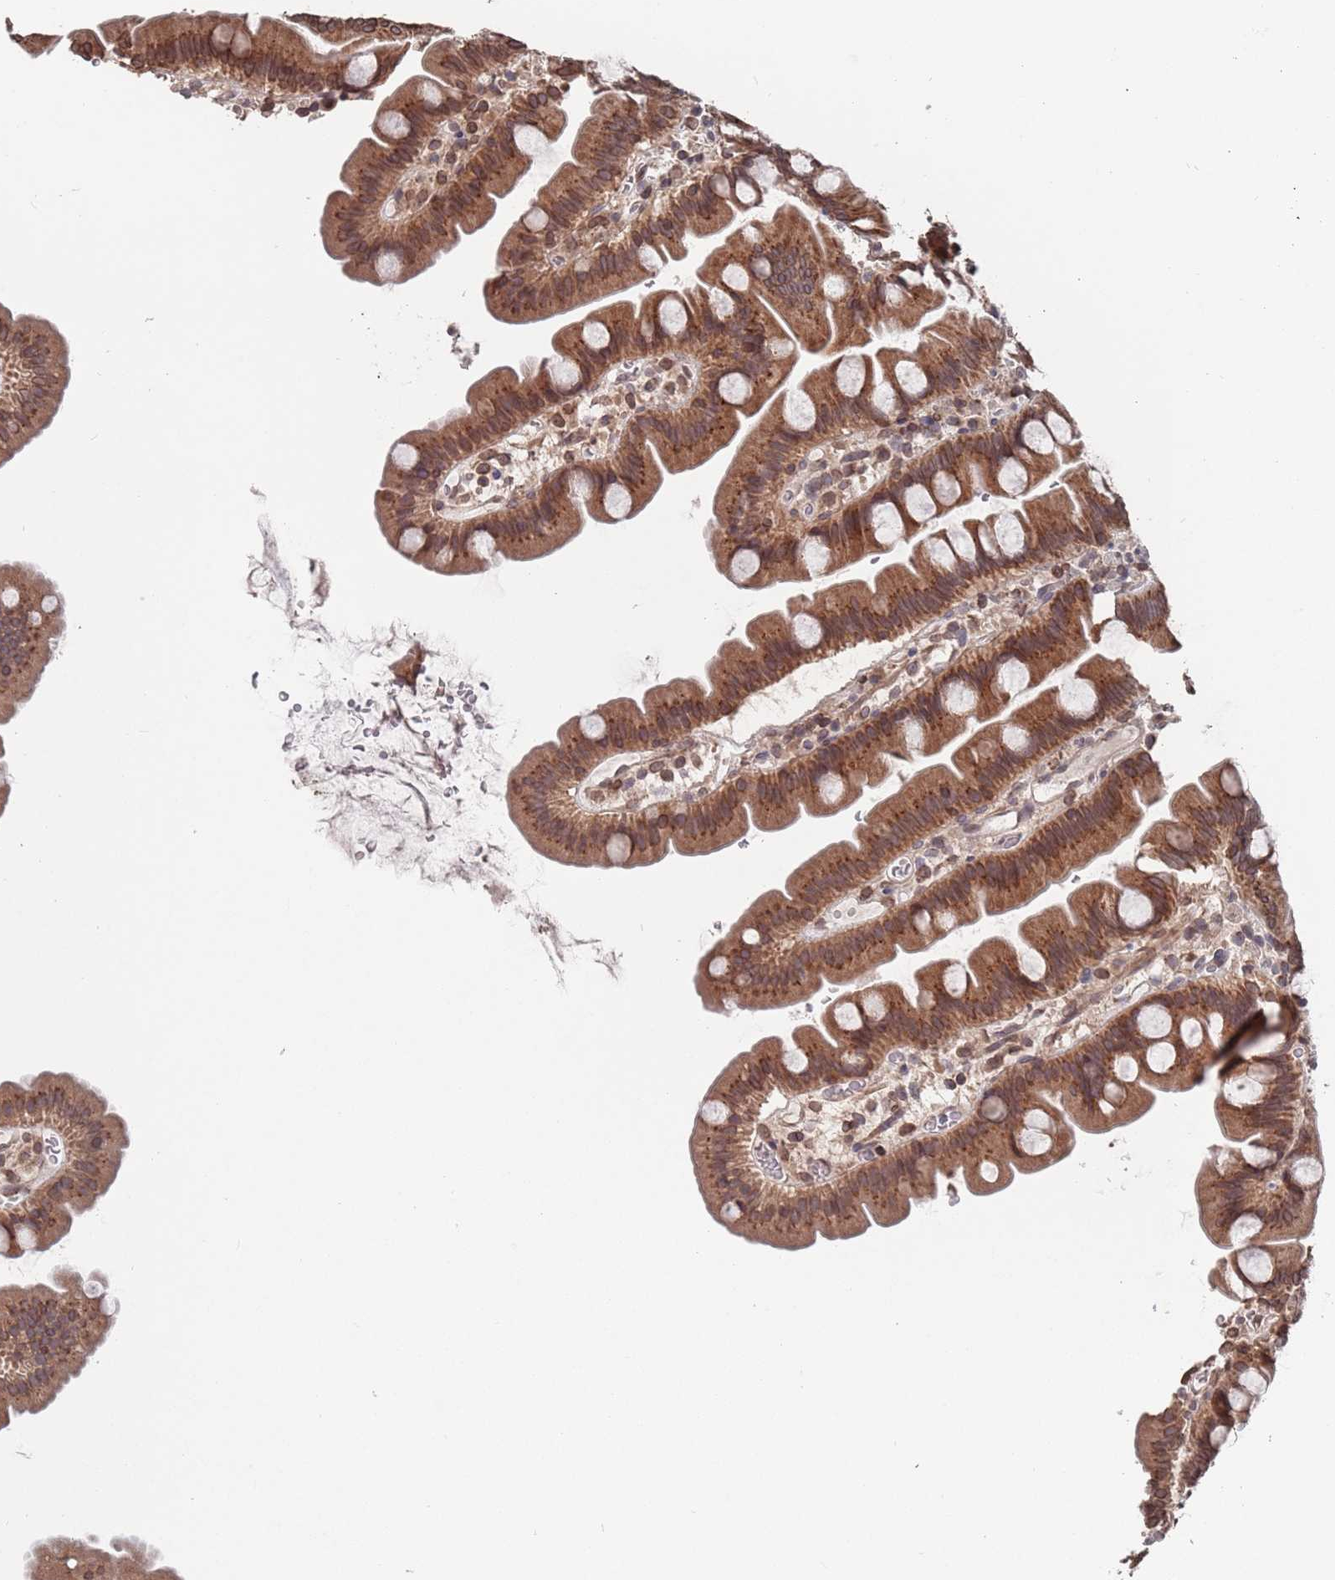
{"staining": {"intensity": "moderate", "quantity": ">75%", "location": "cytoplasmic/membranous,nuclear"}, "tissue": "small intestine", "cell_type": "Glandular cells", "image_type": "normal", "snomed": [{"axis": "morphology", "description": "Normal tissue, NOS"}, {"axis": "topography", "description": "Small intestine"}], "caption": "A brown stain highlights moderate cytoplasmic/membranous,nuclear staining of a protein in glandular cells of benign small intestine.", "gene": "SDHAF3", "patient": {"sex": "female", "age": 68}}